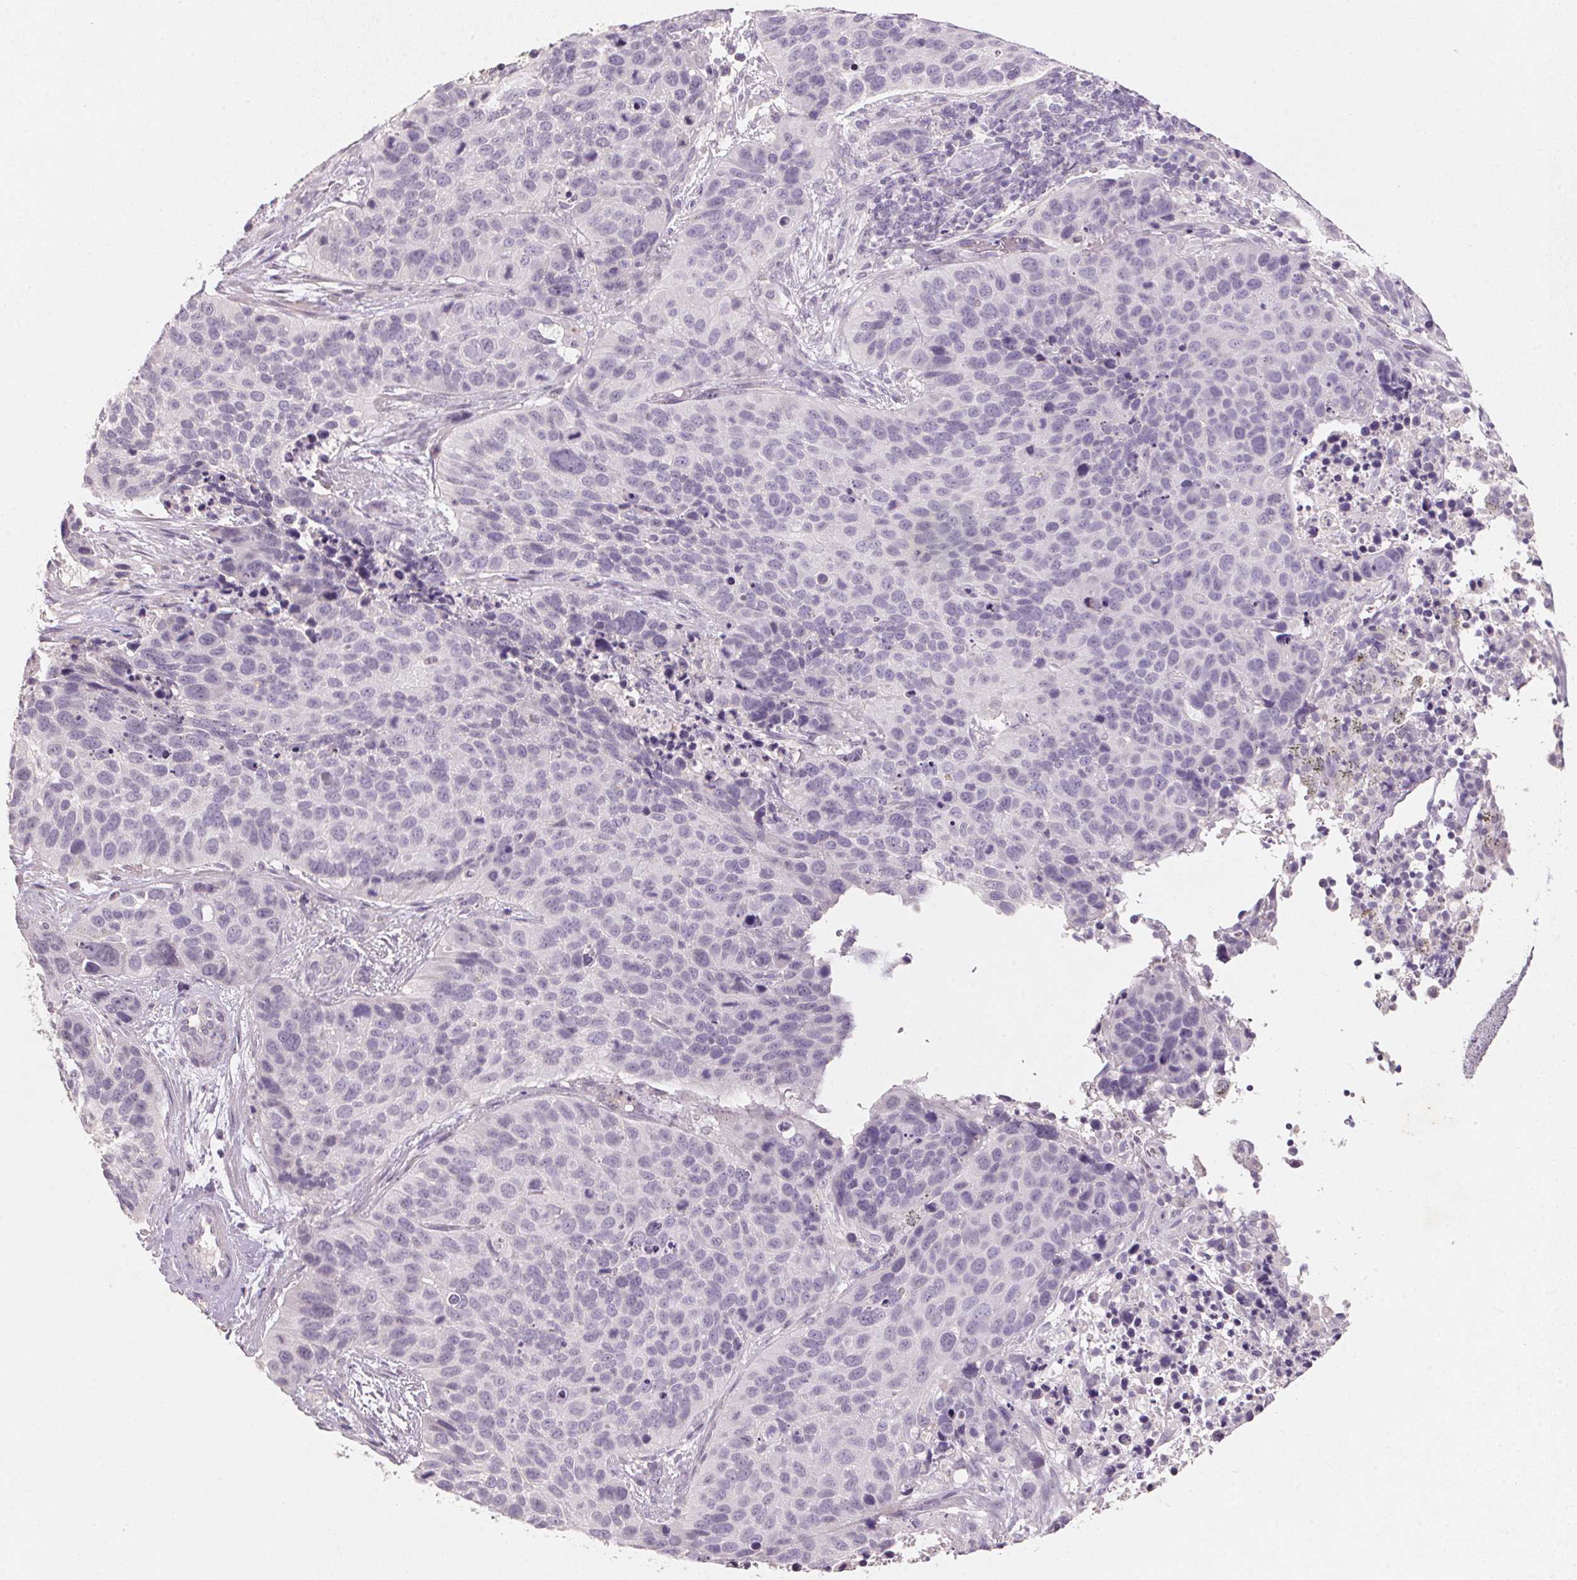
{"staining": {"intensity": "negative", "quantity": "none", "location": "none"}, "tissue": "lung cancer", "cell_type": "Tumor cells", "image_type": "cancer", "snomed": [{"axis": "morphology", "description": "Squamous cell carcinoma, NOS"}, {"axis": "topography", "description": "Lung"}], "caption": "A high-resolution image shows immunohistochemistry (IHC) staining of squamous cell carcinoma (lung), which demonstrates no significant staining in tumor cells. (Stains: DAB (3,3'-diaminobenzidine) immunohistochemistry with hematoxylin counter stain, Microscopy: brightfield microscopy at high magnification).", "gene": "CXCL5", "patient": {"sex": "male", "age": 62}}